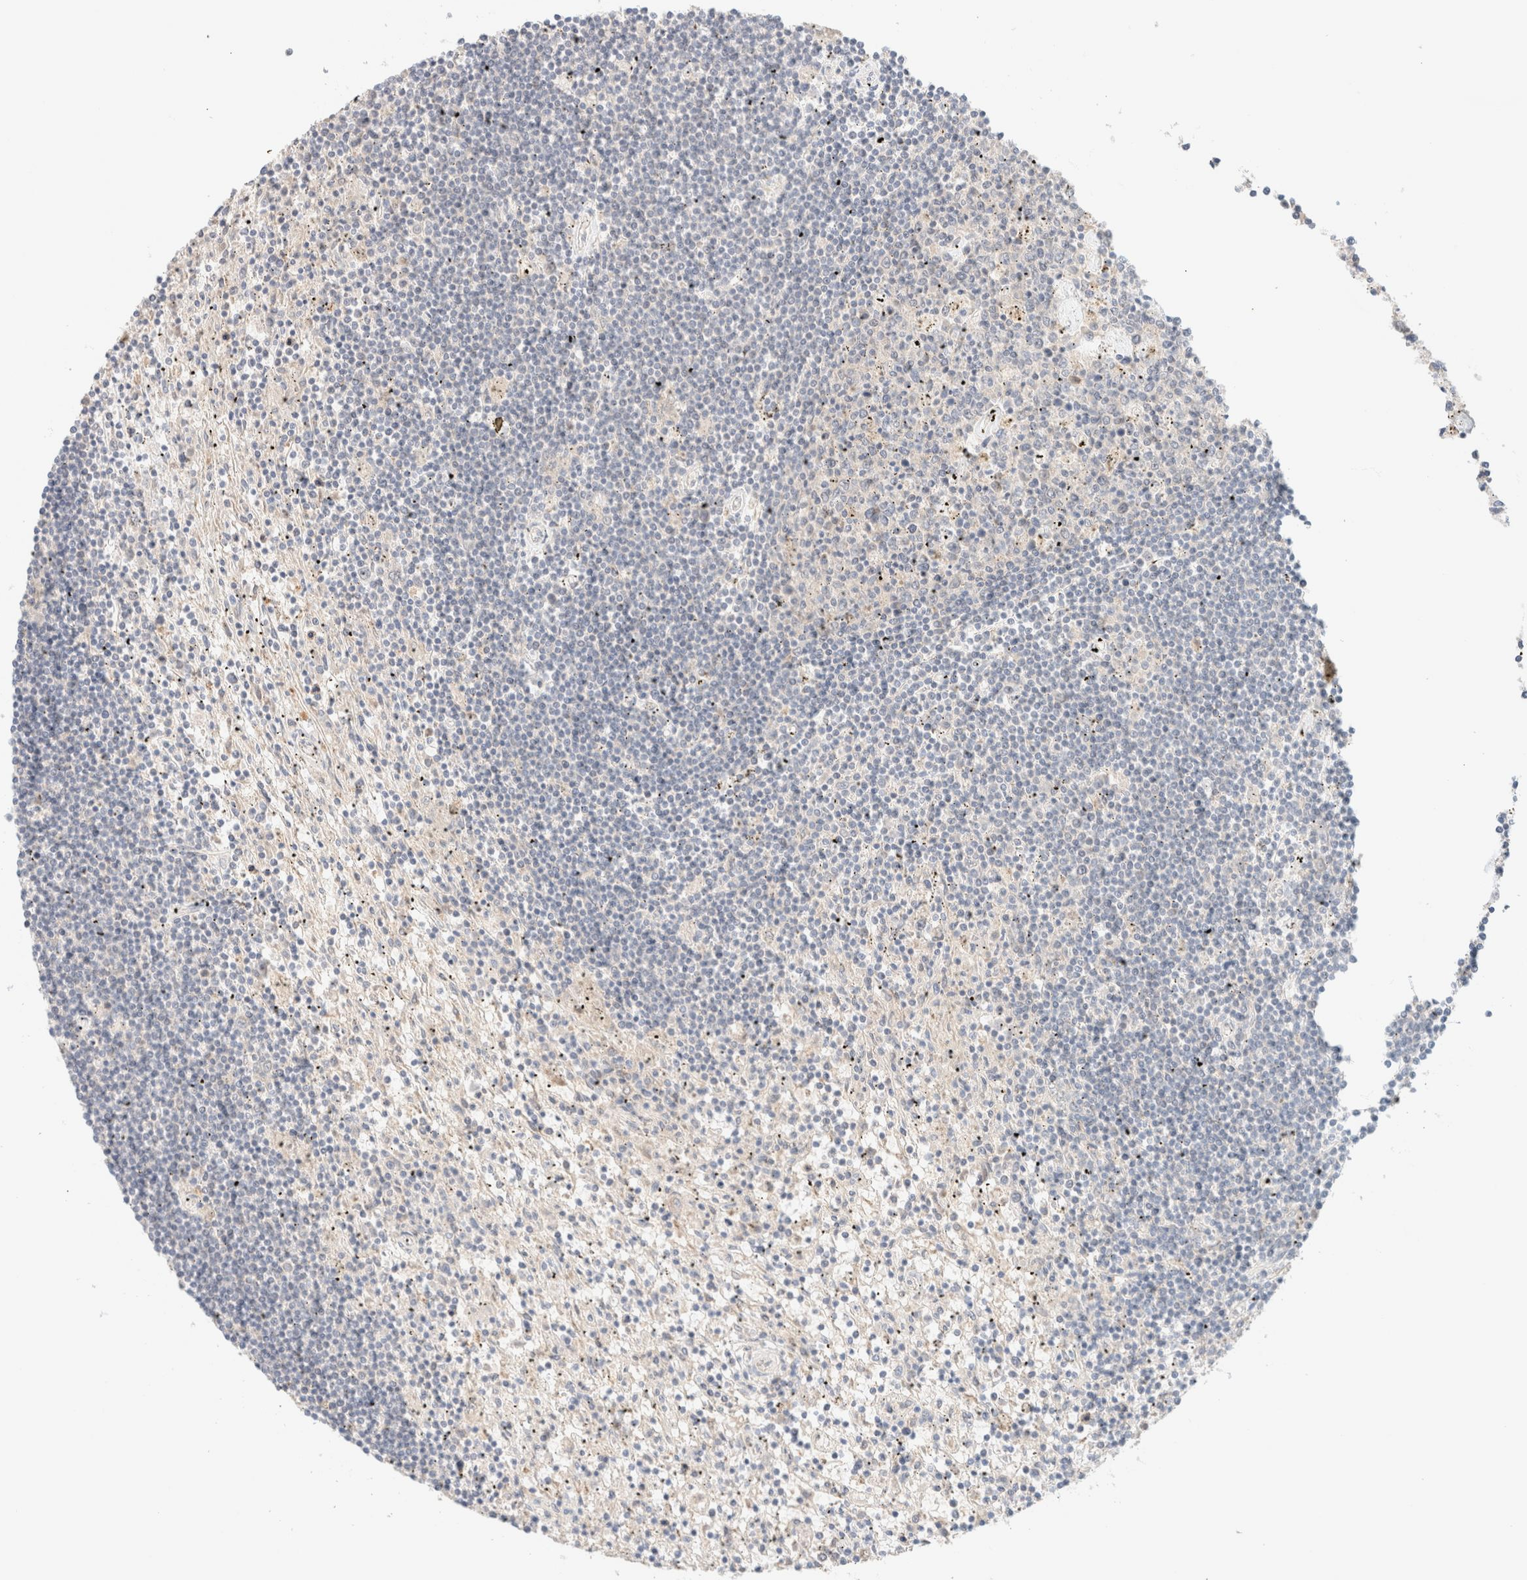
{"staining": {"intensity": "negative", "quantity": "none", "location": "none"}, "tissue": "lymphoma", "cell_type": "Tumor cells", "image_type": "cancer", "snomed": [{"axis": "morphology", "description": "Malignant lymphoma, non-Hodgkin's type, Low grade"}, {"axis": "topography", "description": "Spleen"}], "caption": "DAB (3,3'-diaminobenzidine) immunohistochemical staining of human low-grade malignant lymphoma, non-Hodgkin's type demonstrates no significant staining in tumor cells.", "gene": "SGSM2", "patient": {"sex": "male", "age": 76}}